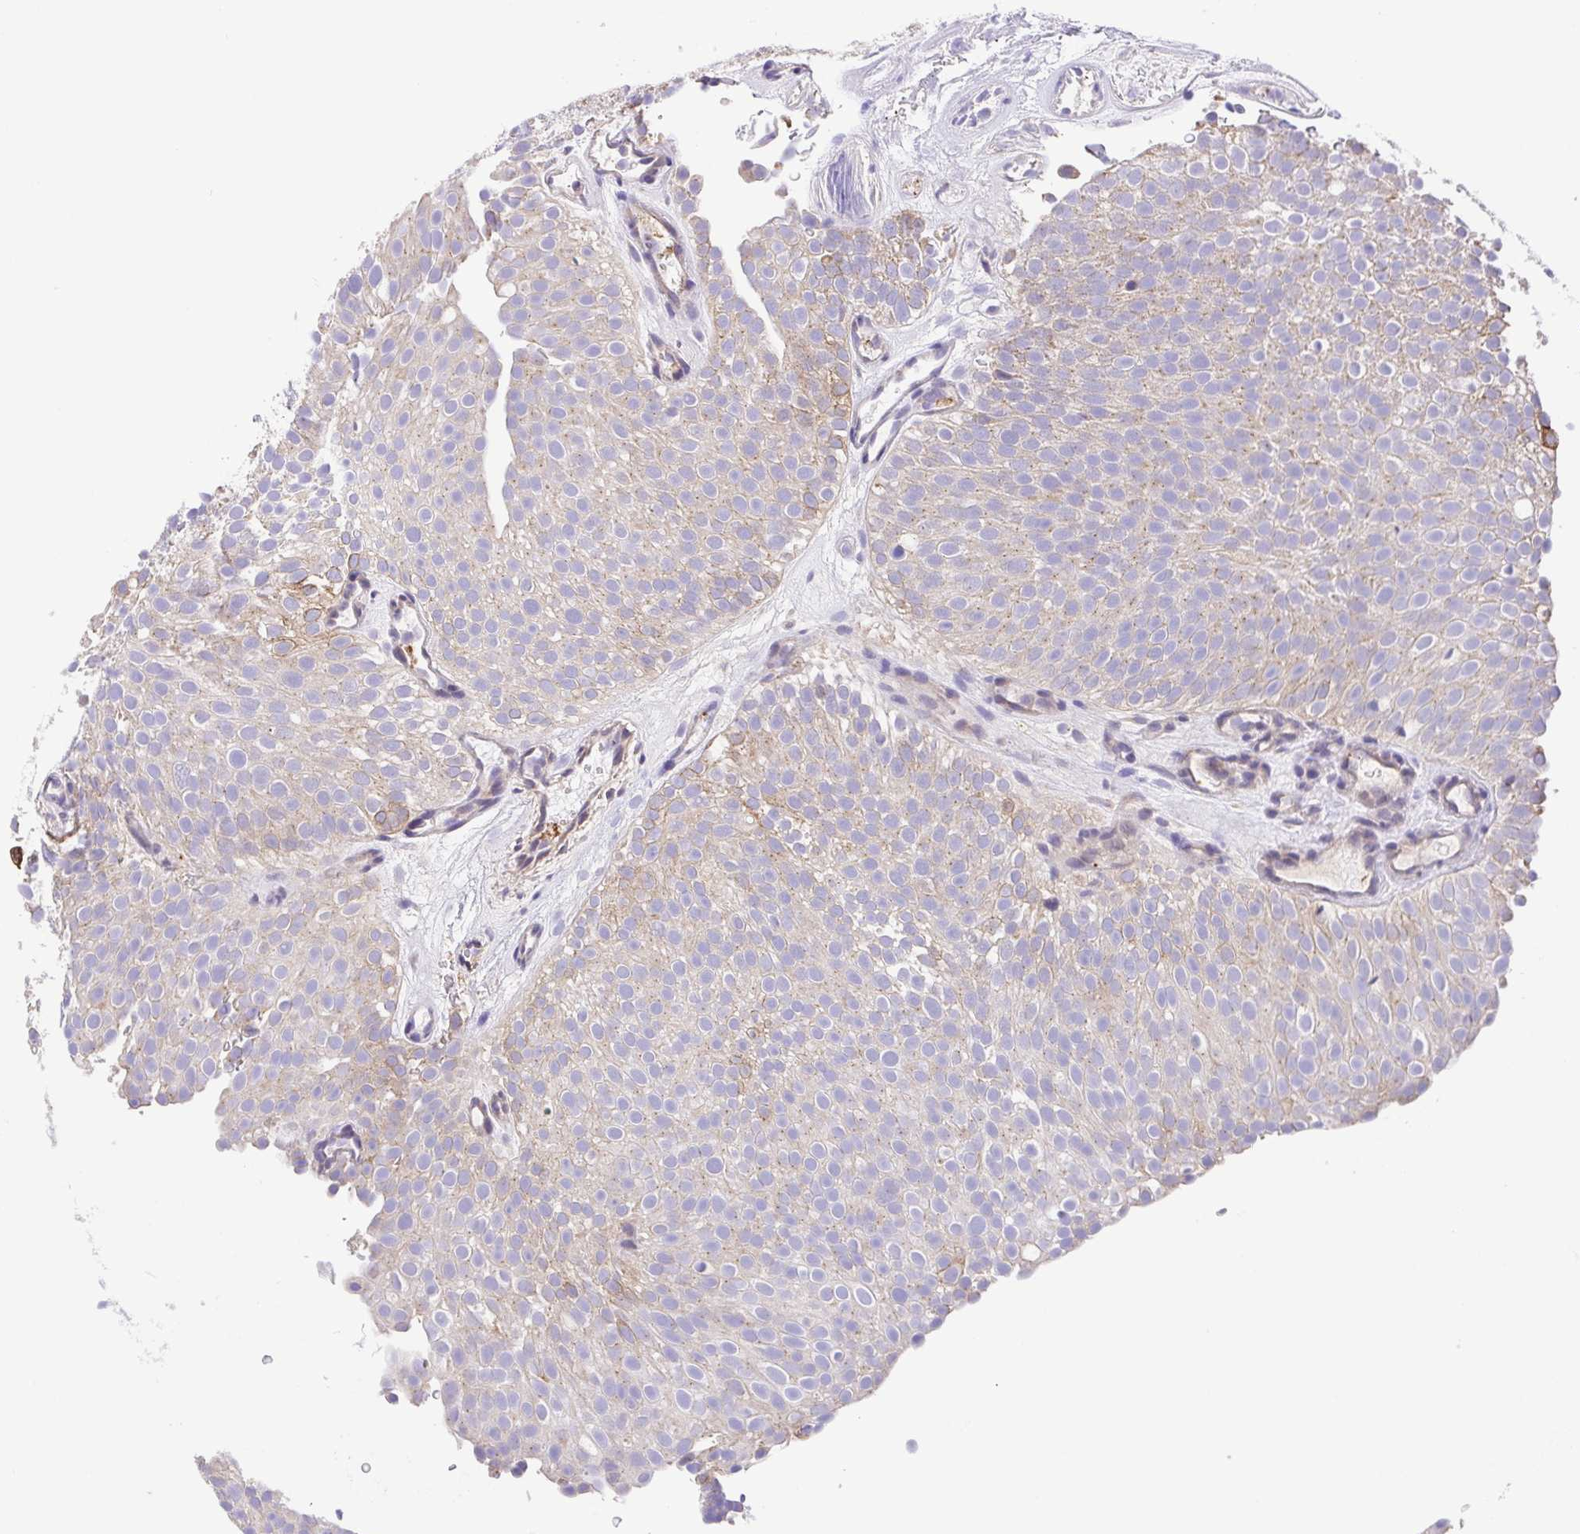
{"staining": {"intensity": "negative", "quantity": "none", "location": "none"}, "tissue": "urothelial cancer", "cell_type": "Tumor cells", "image_type": "cancer", "snomed": [{"axis": "morphology", "description": "Urothelial carcinoma, Low grade"}, {"axis": "topography", "description": "Urinary bladder"}], "caption": "An image of urothelial cancer stained for a protein reveals no brown staining in tumor cells.", "gene": "SLC13A1", "patient": {"sex": "male", "age": 78}}